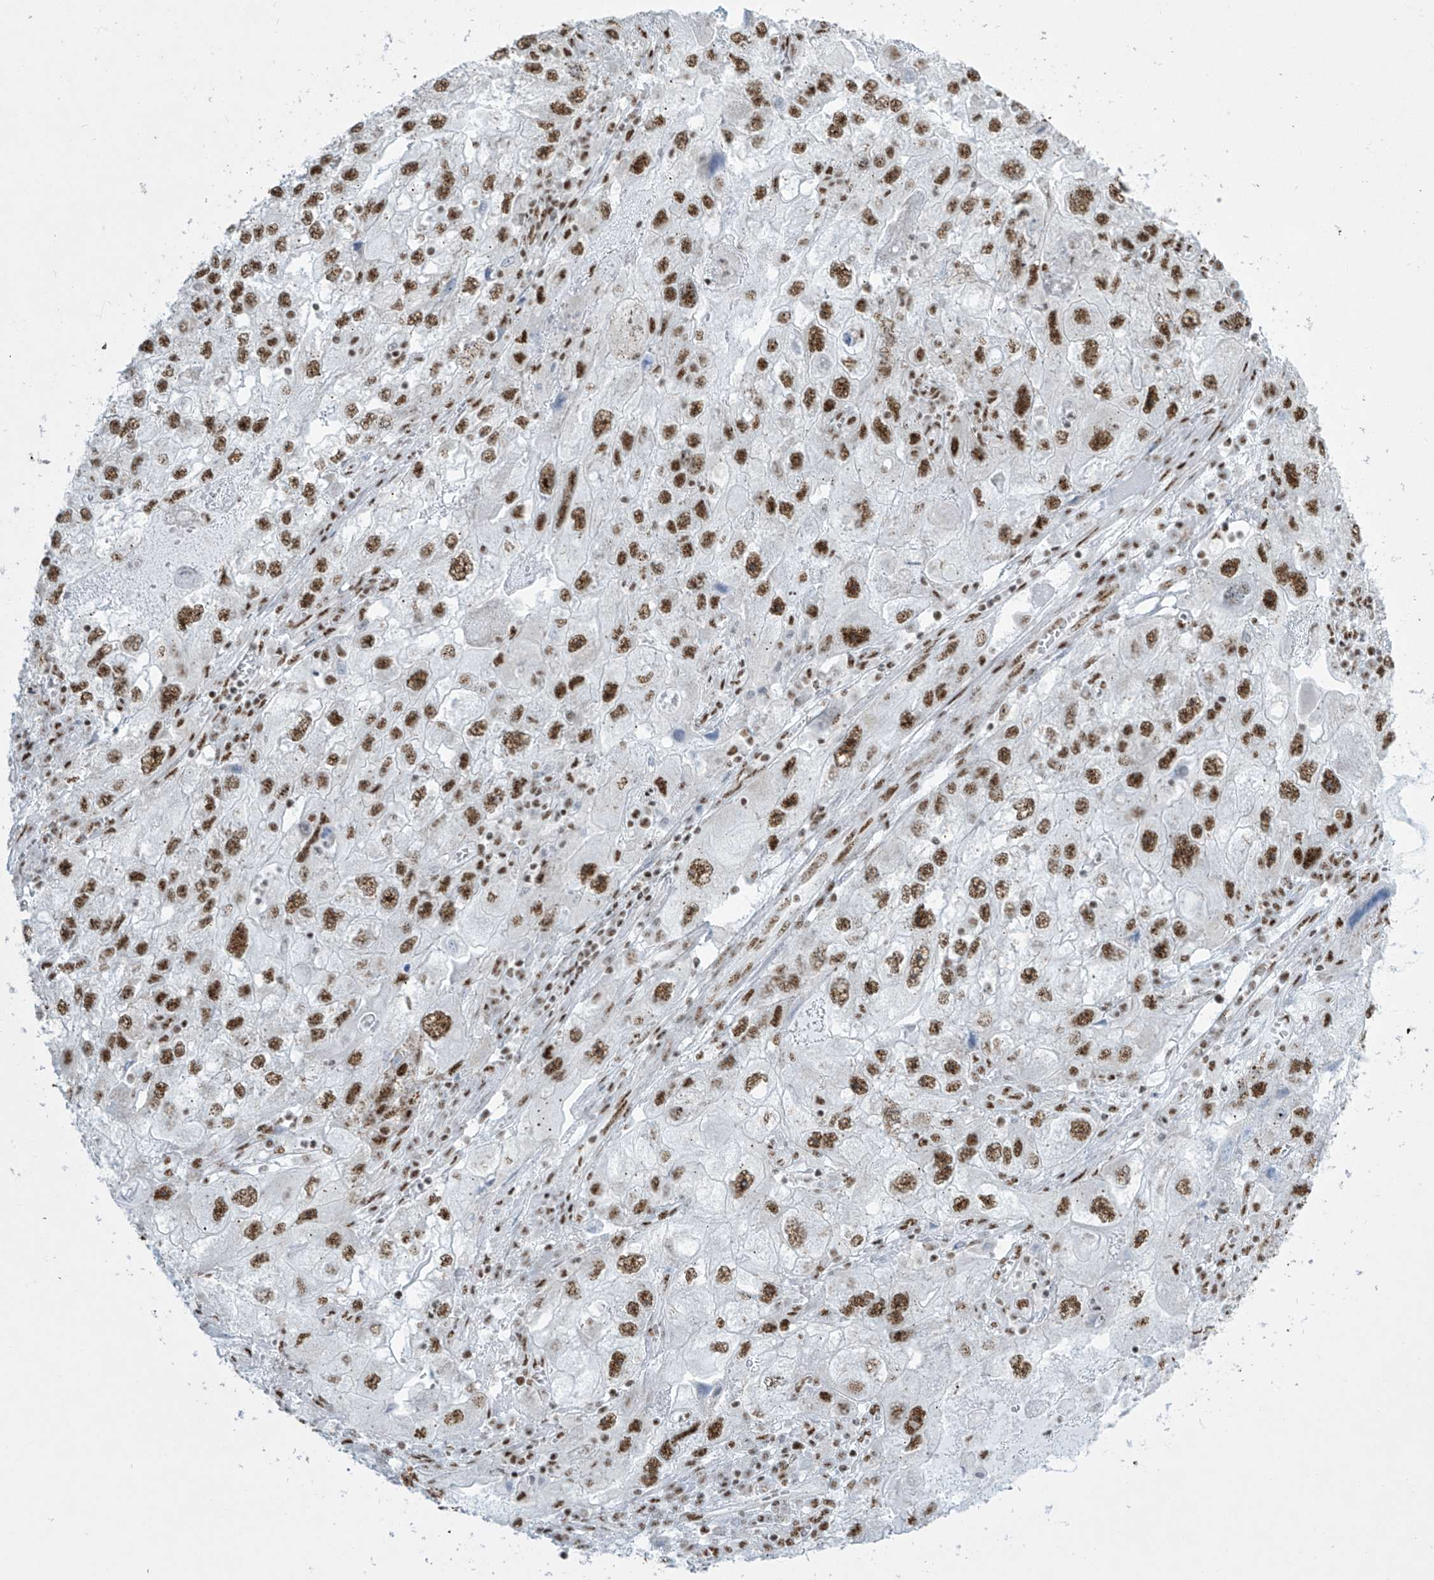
{"staining": {"intensity": "strong", "quantity": ">75%", "location": "nuclear"}, "tissue": "endometrial cancer", "cell_type": "Tumor cells", "image_type": "cancer", "snomed": [{"axis": "morphology", "description": "Adenocarcinoma, NOS"}, {"axis": "topography", "description": "Endometrium"}], "caption": "About >75% of tumor cells in endometrial cancer (adenocarcinoma) display strong nuclear protein staining as visualized by brown immunohistochemical staining.", "gene": "MS4A6A", "patient": {"sex": "female", "age": 49}}